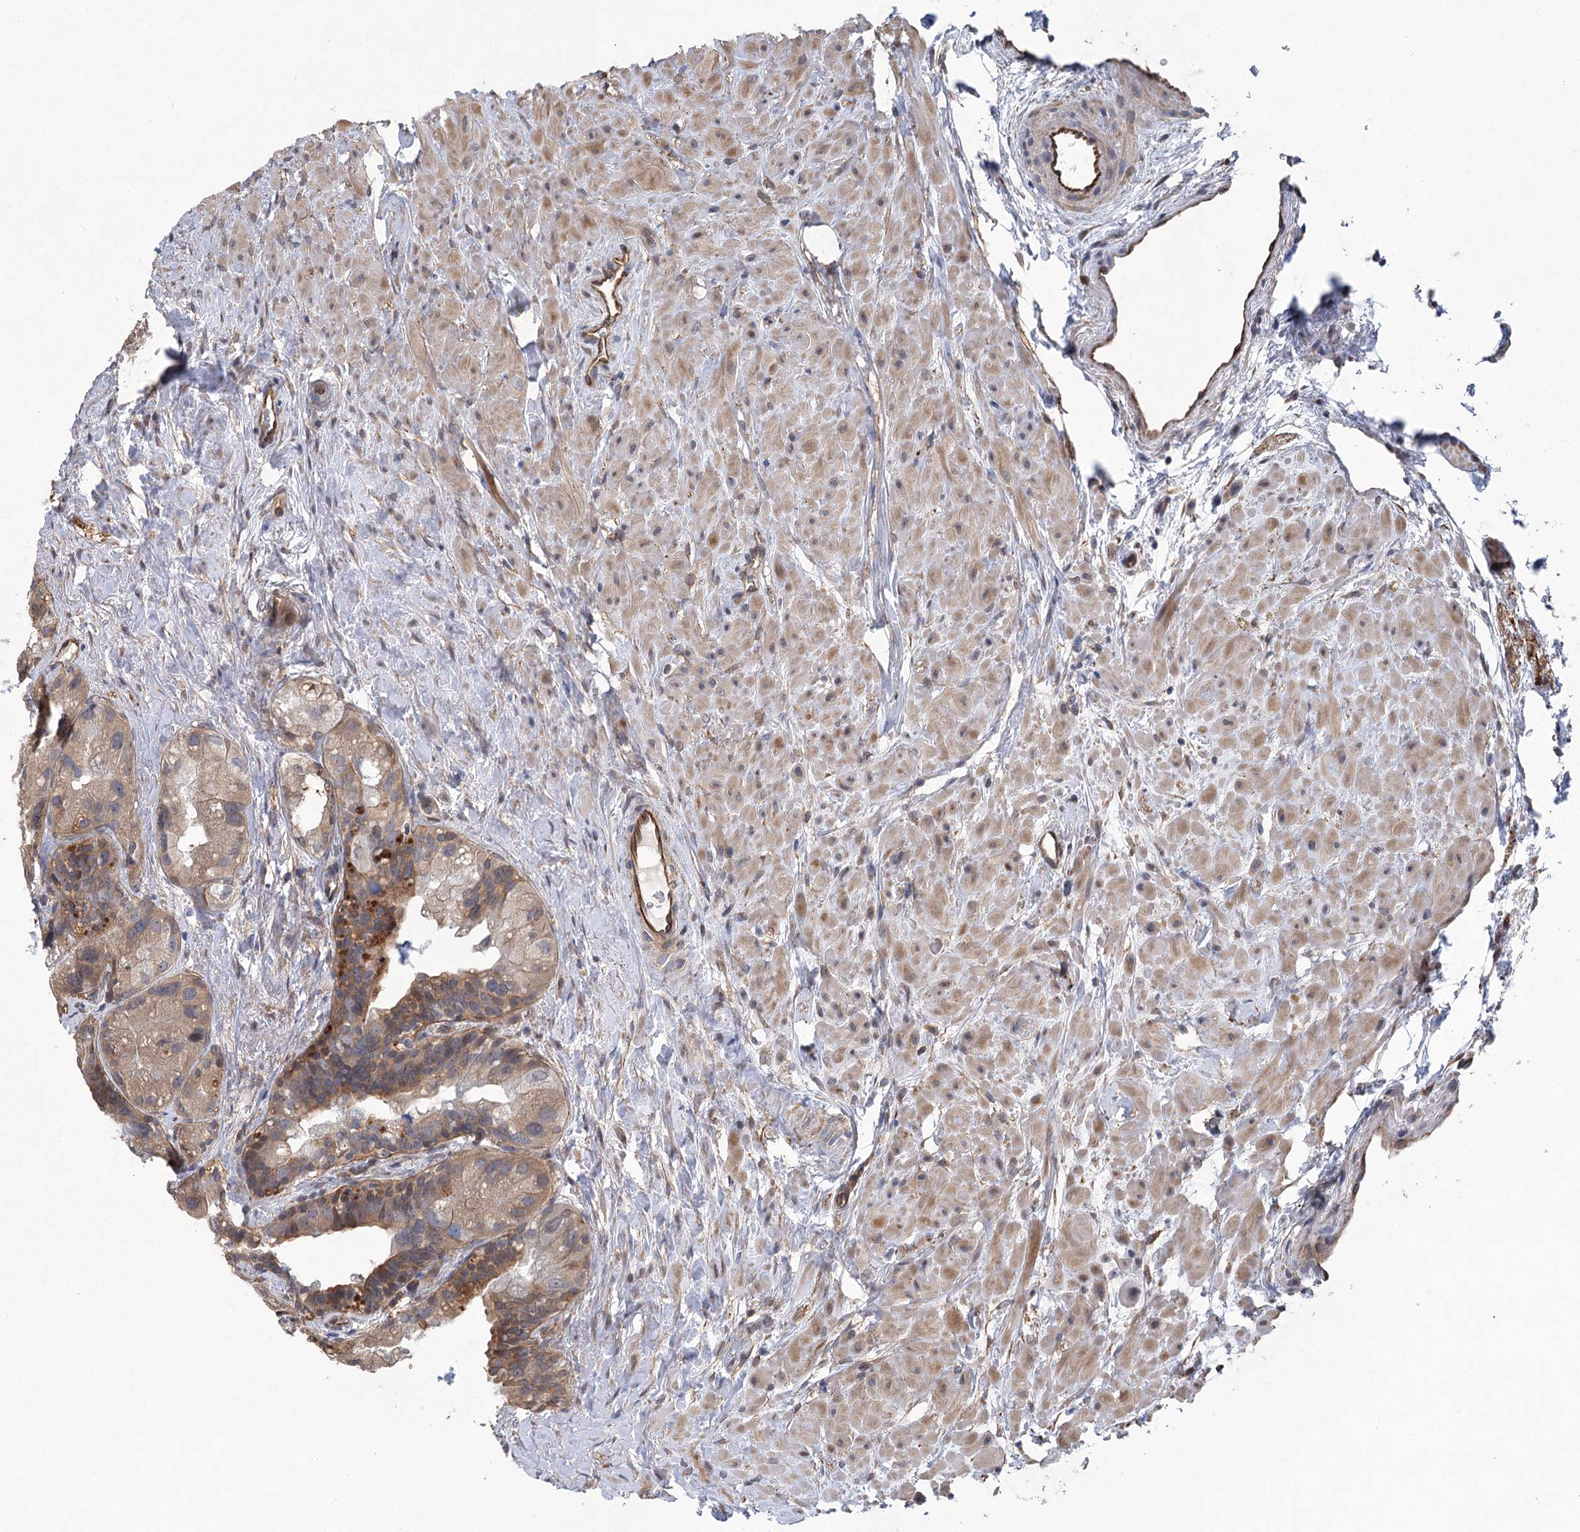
{"staining": {"intensity": "moderate", "quantity": "25%-75%", "location": "cytoplasmic/membranous"}, "tissue": "prostate cancer", "cell_type": "Tumor cells", "image_type": "cancer", "snomed": [{"axis": "morphology", "description": "Normal tissue, NOS"}, {"axis": "morphology", "description": "Adenocarcinoma, Low grade"}, {"axis": "topography", "description": "Prostate"}], "caption": "A photomicrograph of human prostate cancer stained for a protein demonstrates moderate cytoplasmic/membranous brown staining in tumor cells.", "gene": "RWDD4", "patient": {"sex": "male", "age": 72}}